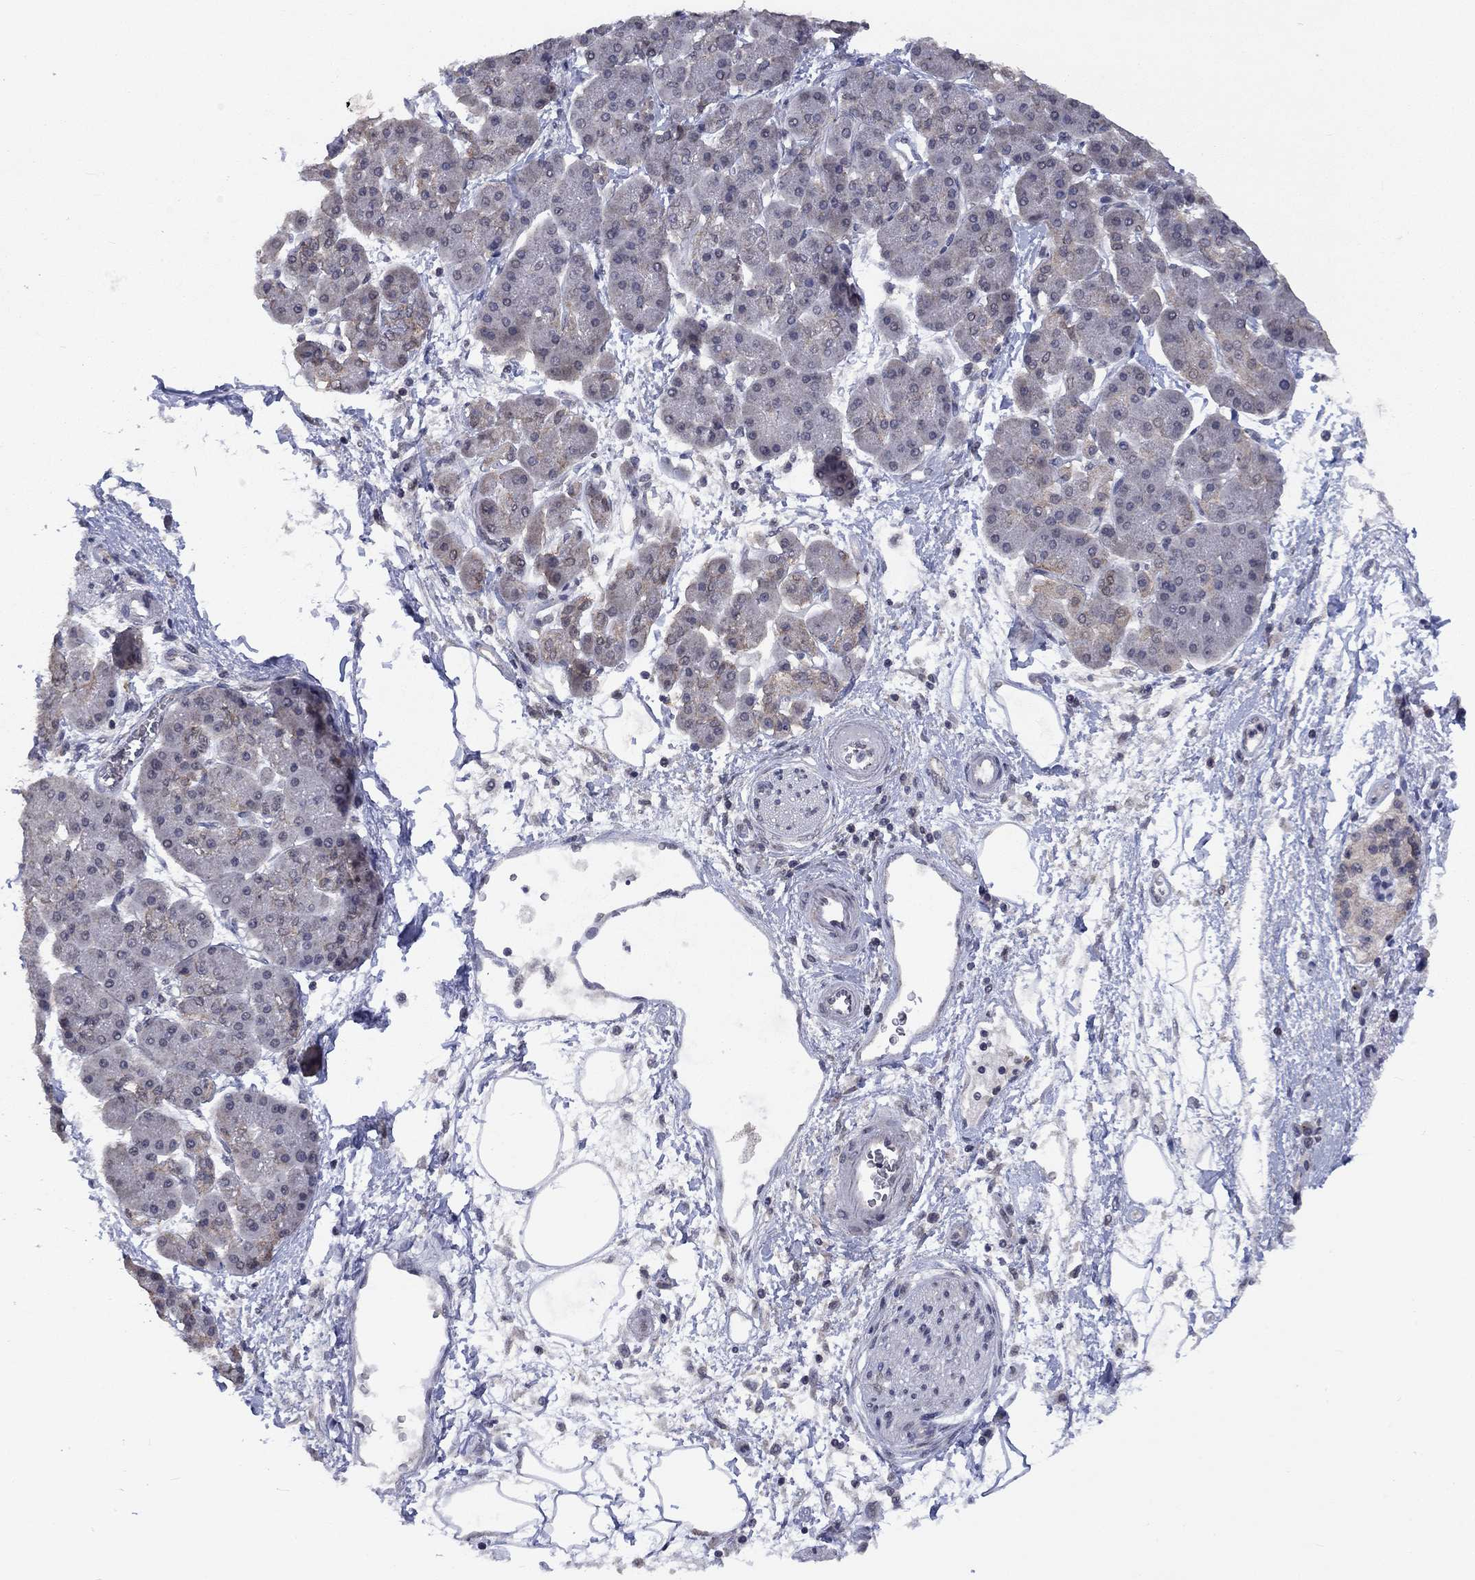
{"staining": {"intensity": "weak", "quantity": "<25%", "location": "cytoplasmic/membranous"}, "tissue": "pancreatic cancer", "cell_type": "Tumor cells", "image_type": "cancer", "snomed": [{"axis": "morphology", "description": "Adenocarcinoma, NOS"}, {"axis": "topography", "description": "Pancreas"}], "caption": "There is no significant expression in tumor cells of adenocarcinoma (pancreatic).", "gene": "SPATA33", "patient": {"sex": "female", "age": 73}}